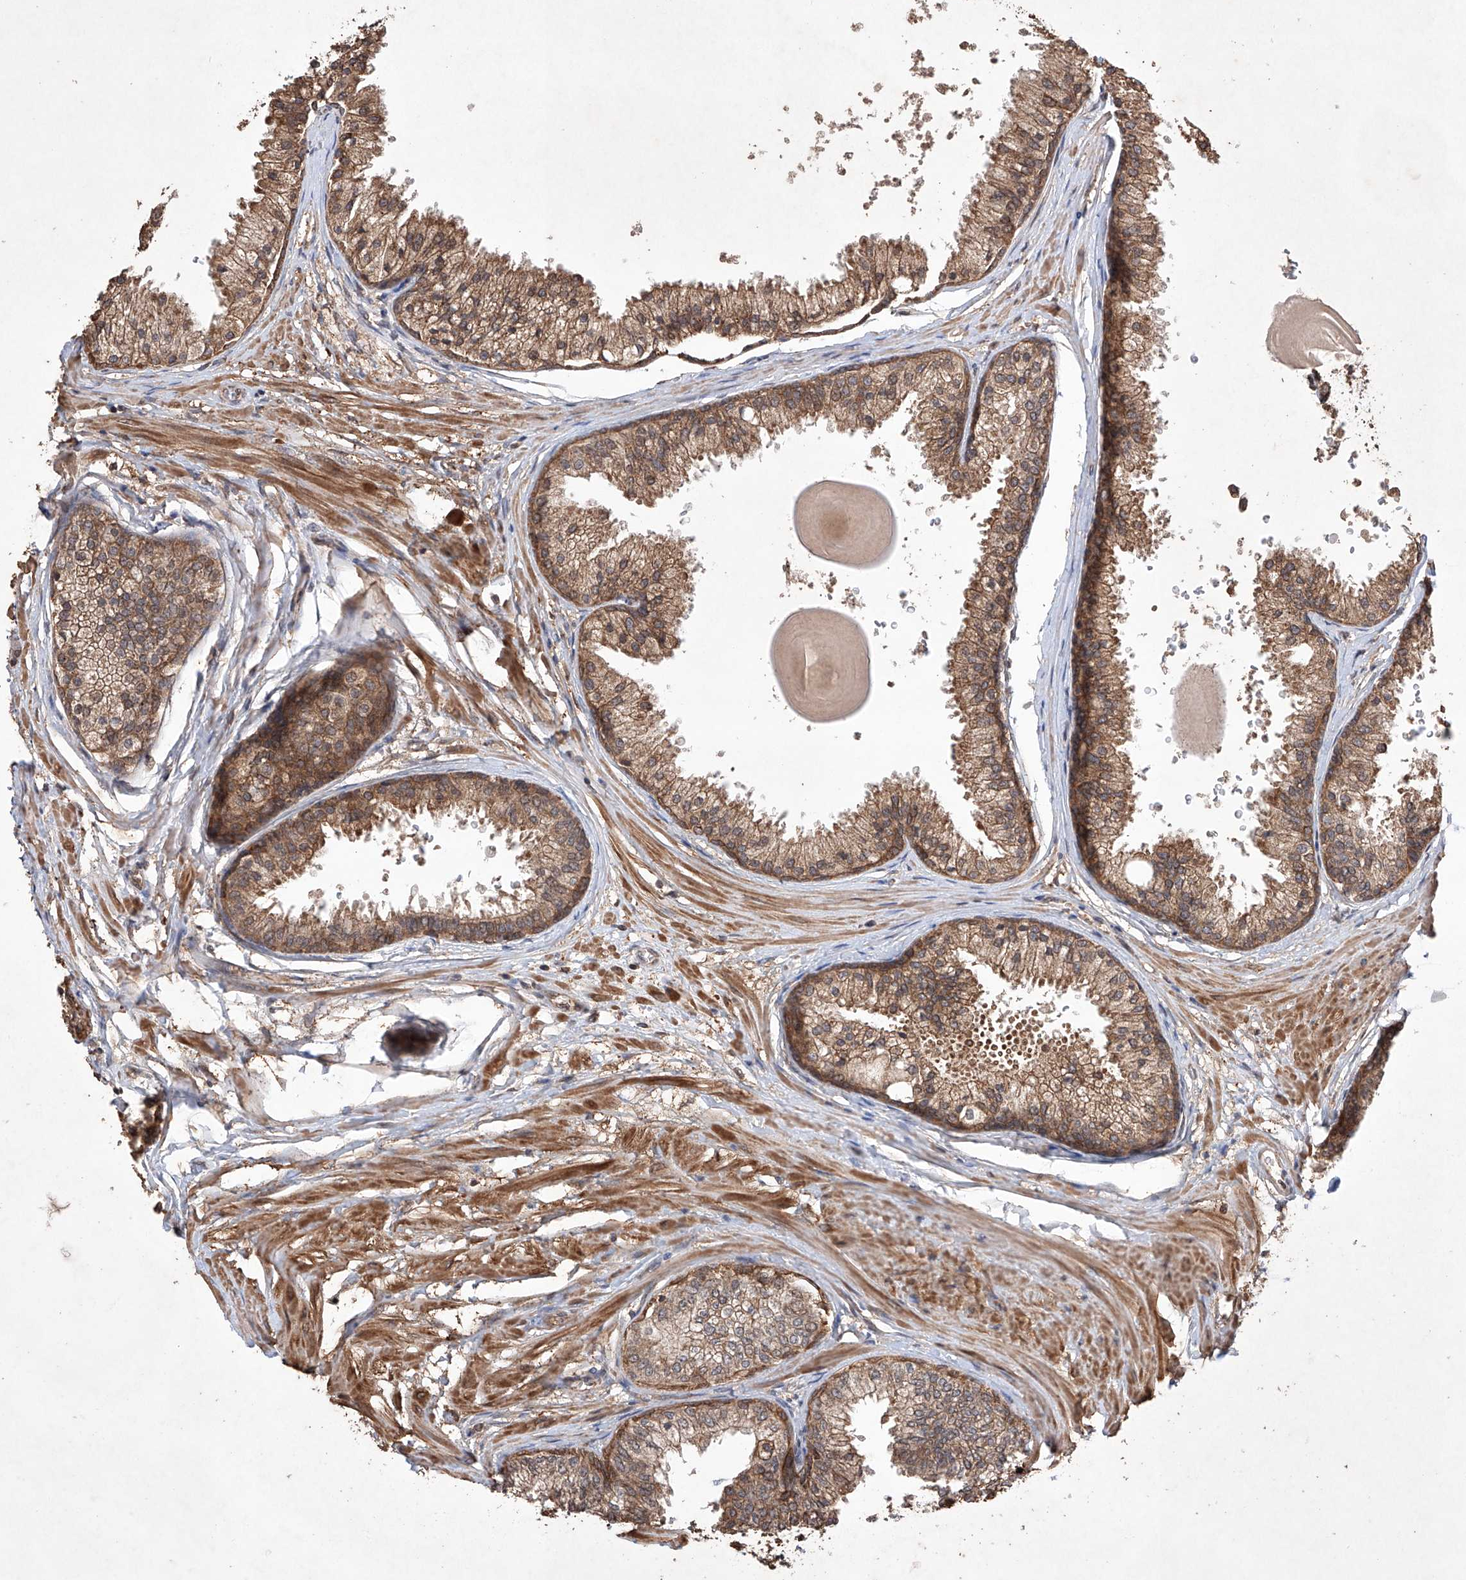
{"staining": {"intensity": "moderate", "quantity": ">75%", "location": "cytoplasmic/membranous"}, "tissue": "prostate", "cell_type": "Glandular cells", "image_type": "normal", "snomed": [{"axis": "morphology", "description": "Normal tissue, NOS"}, {"axis": "topography", "description": "Prostate"}], "caption": "An image of human prostate stained for a protein exhibits moderate cytoplasmic/membranous brown staining in glandular cells. (brown staining indicates protein expression, while blue staining denotes nuclei).", "gene": "LURAP1", "patient": {"sex": "male", "age": 48}}